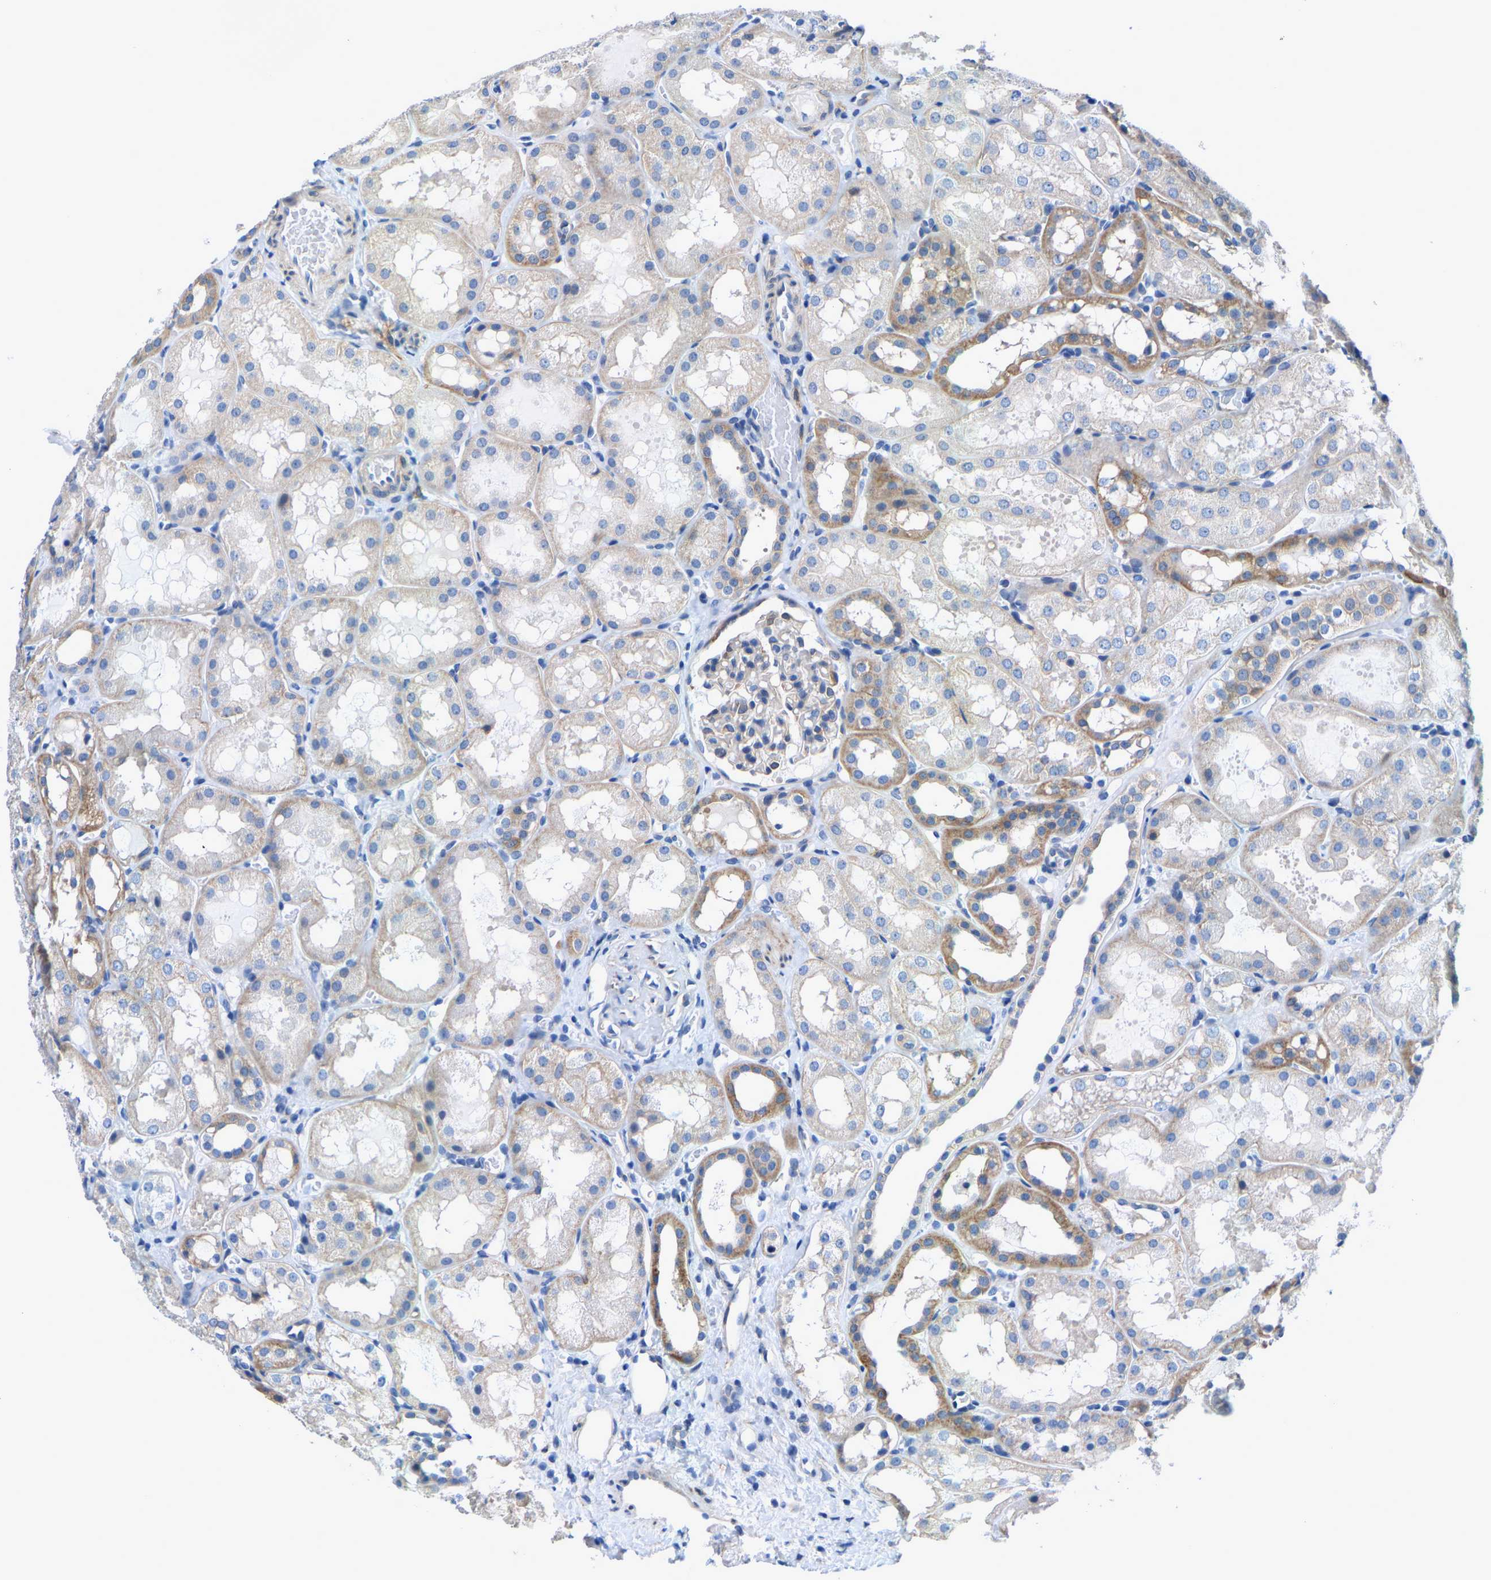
{"staining": {"intensity": "negative", "quantity": "none", "location": "none"}, "tissue": "kidney", "cell_type": "Cells in glomeruli", "image_type": "normal", "snomed": [{"axis": "morphology", "description": "Normal tissue, NOS"}, {"axis": "topography", "description": "Kidney"}, {"axis": "topography", "description": "Urinary bladder"}], "caption": "Cells in glomeruli show no significant positivity in benign kidney. Nuclei are stained in blue.", "gene": "DSCAM", "patient": {"sex": "male", "age": 16}}